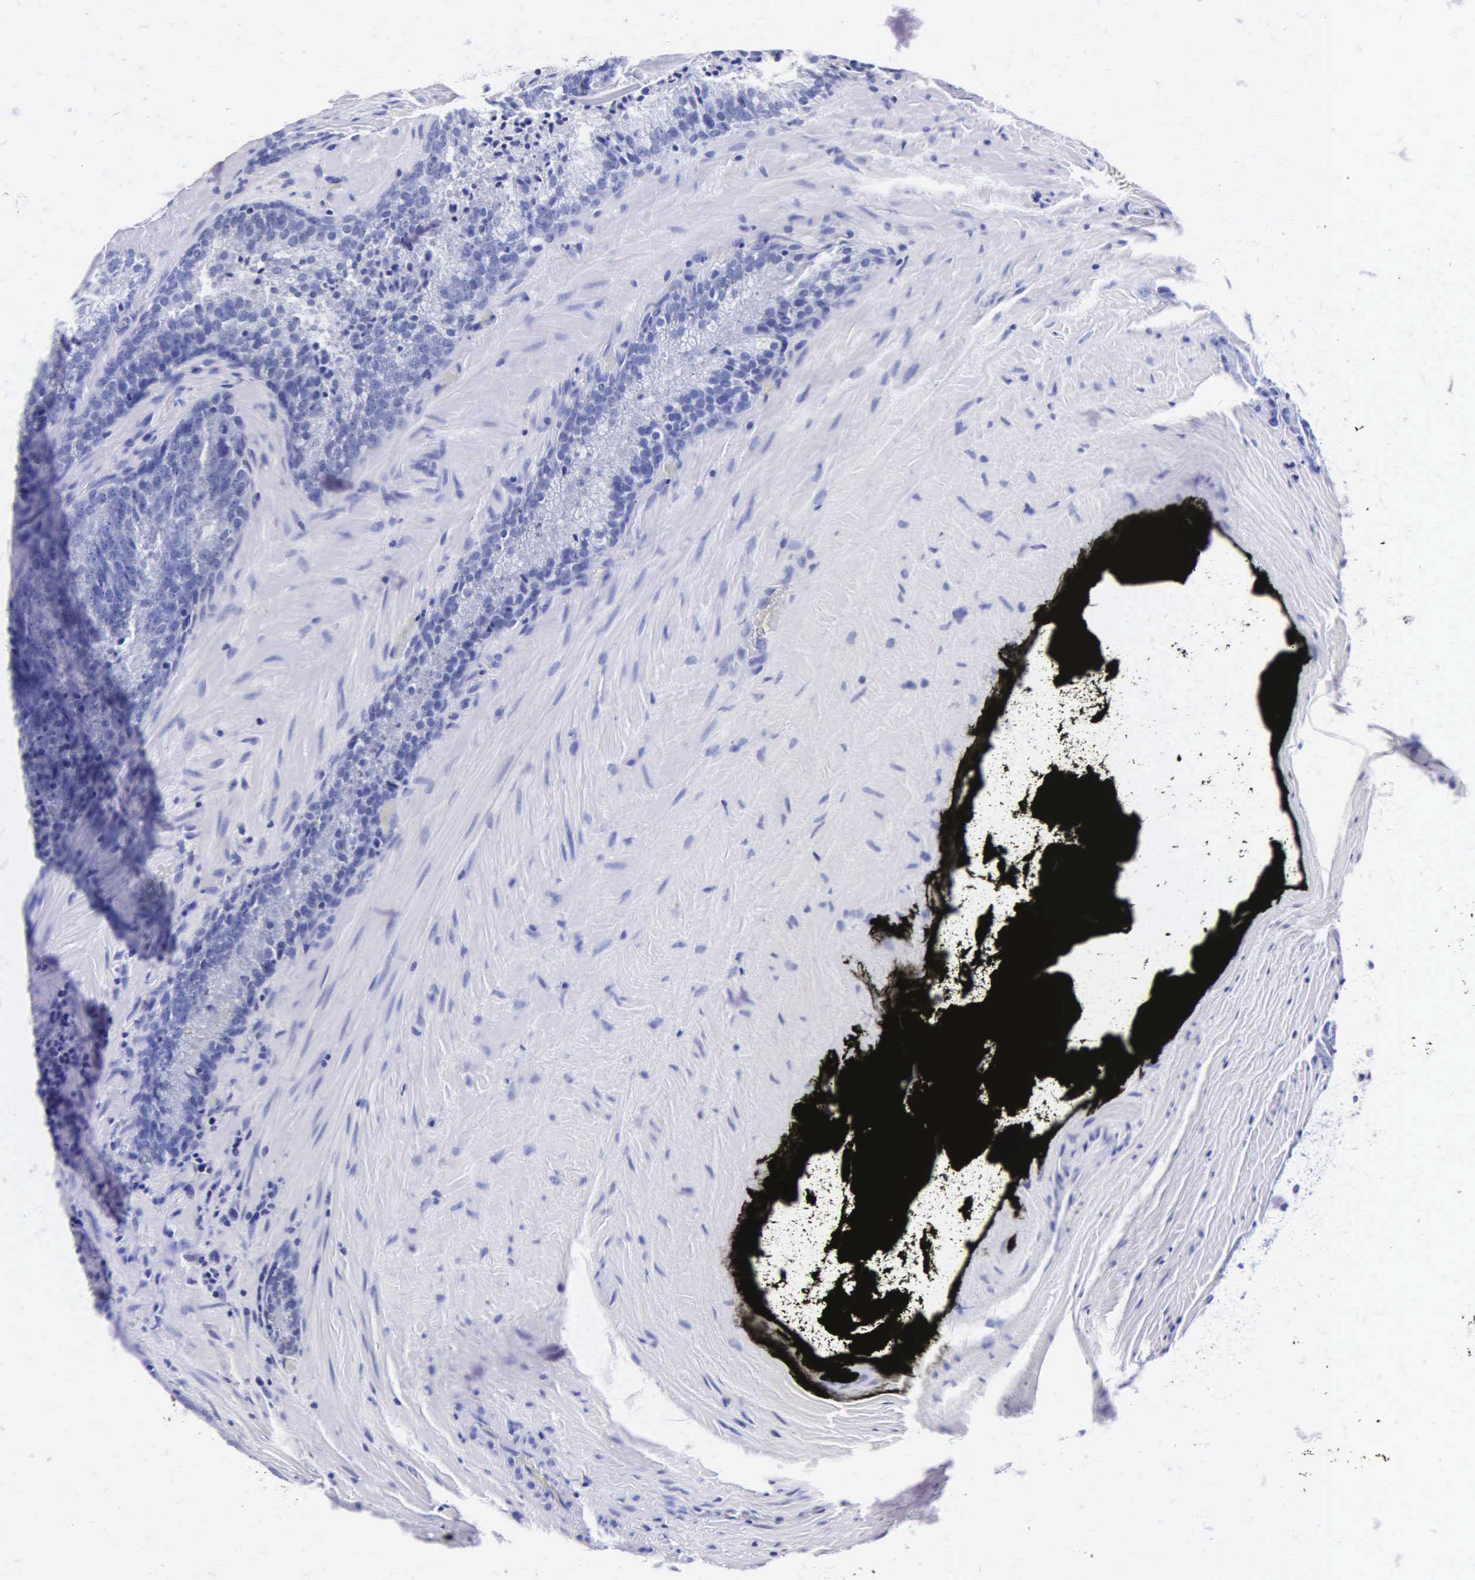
{"staining": {"intensity": "negative", "quantity": "none", "location": "none"}, "tissue": "prostate cancer", "cell_type": "Tumor cells", "image_type": "cancer", "snomed": [{"axis": "morphology", "description": "Adenocarcinoma, Medium grade"}, {"axis": "topography", "description": "Prostate"}], "caption": "A high-resolution photomicrograph shows immunohistochemistry staining of prostate adenocarcinoma (medium-grade), which demonstrates no significant staining in tumor cells.", "gene": "MB", "patient": {"sex": "male", "age": 60}}